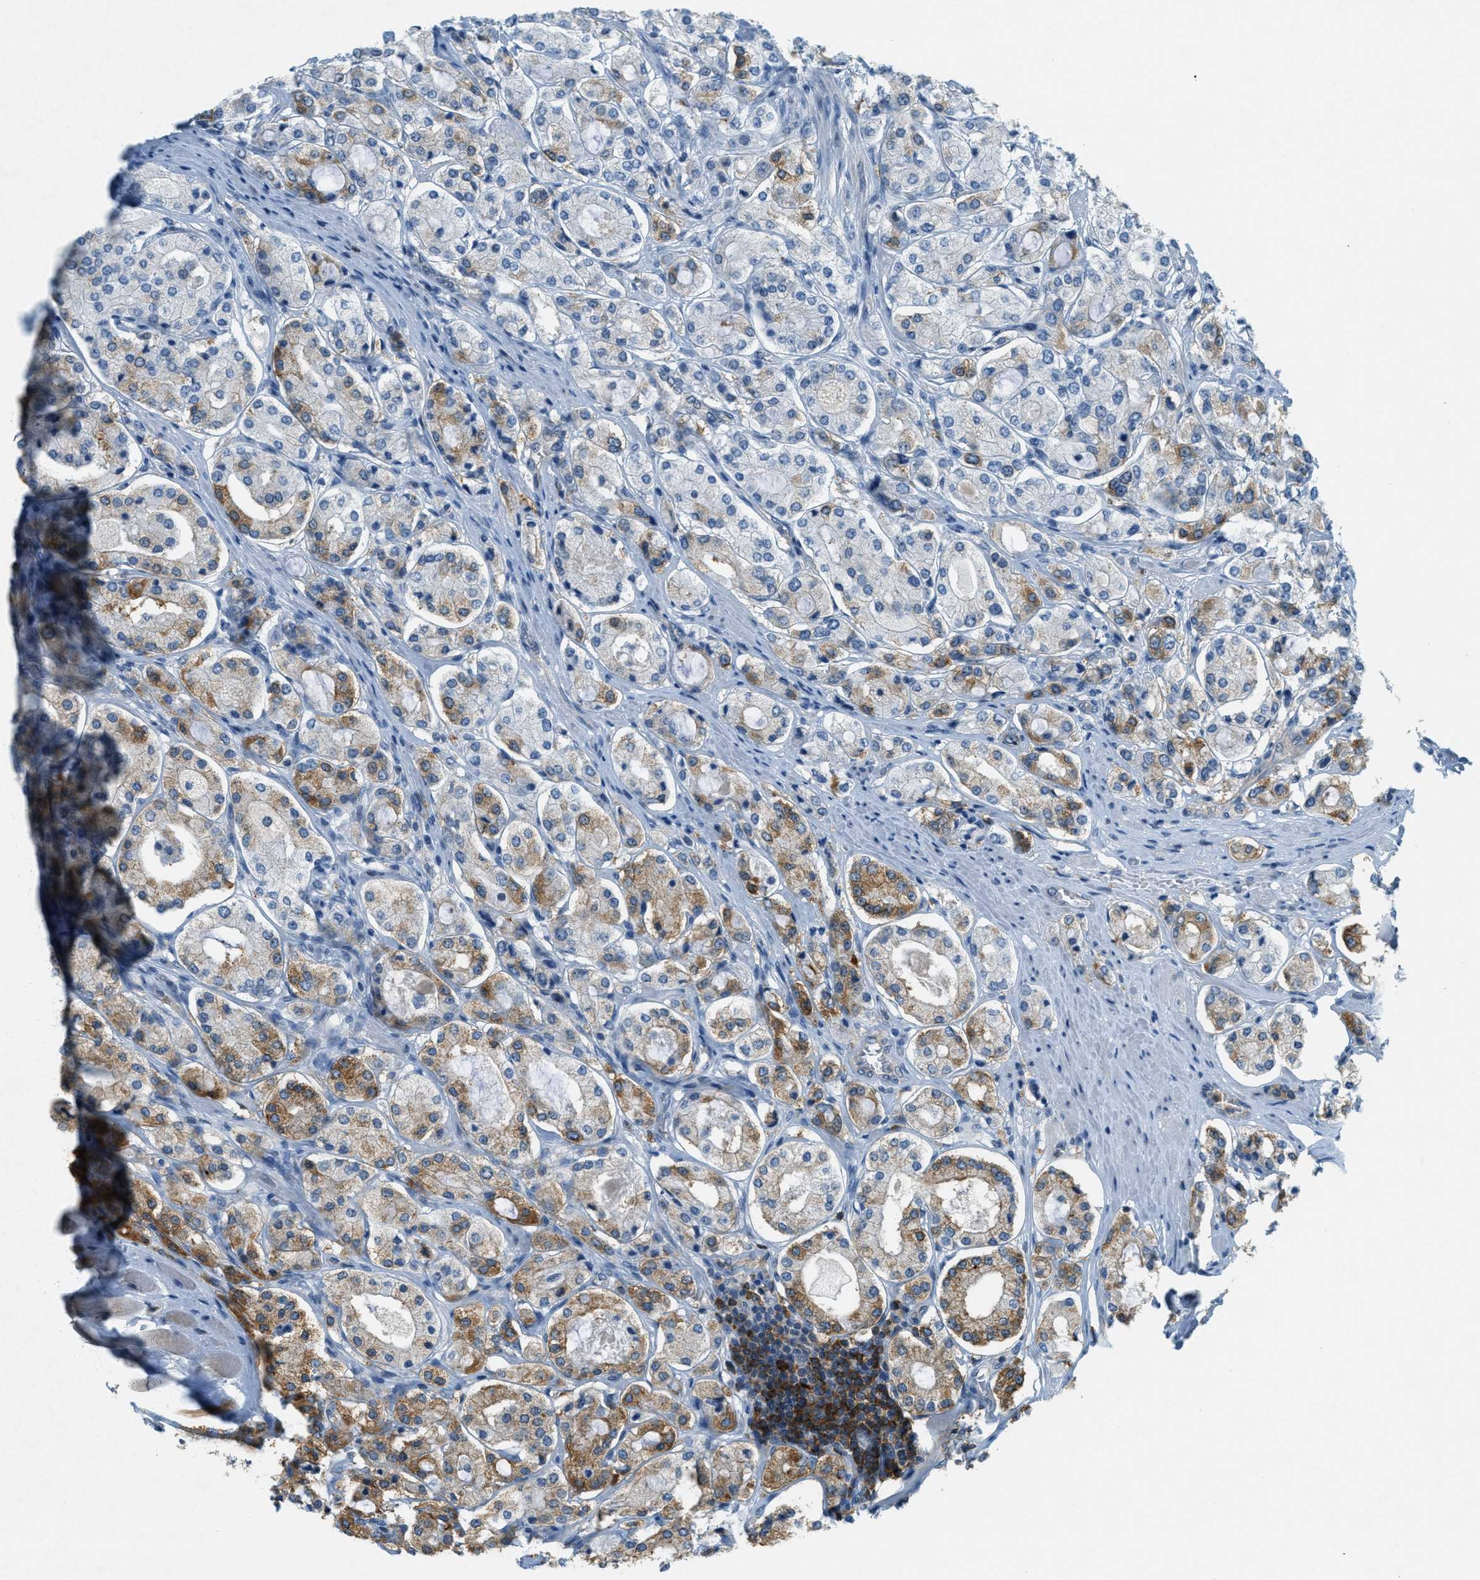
{"staining": {"intensity": "strong", "quantity": "25%-75%", "location": "cytoplasmic/membranous"}, "tissue": "prostate cancer", "cell_type": "Tumor cells", "image_type": "cancer", "snomed": [{"axis": "morphology", "description": "Adenocarcinoma, High grade"}, {"axis": "topography", "description": "Prostate"}], "caption": "Prostate high-grade adenocarcinoma tissue displays strong cytoplasmic/membranous expression in about 25%-75% of tumor cells (DAB (3,3'-diaminobenzidine) = brown stain, brightfield microscopy at high magnification).", "gene": "FYN", "patient": {"sex": "male", "age": 65}}